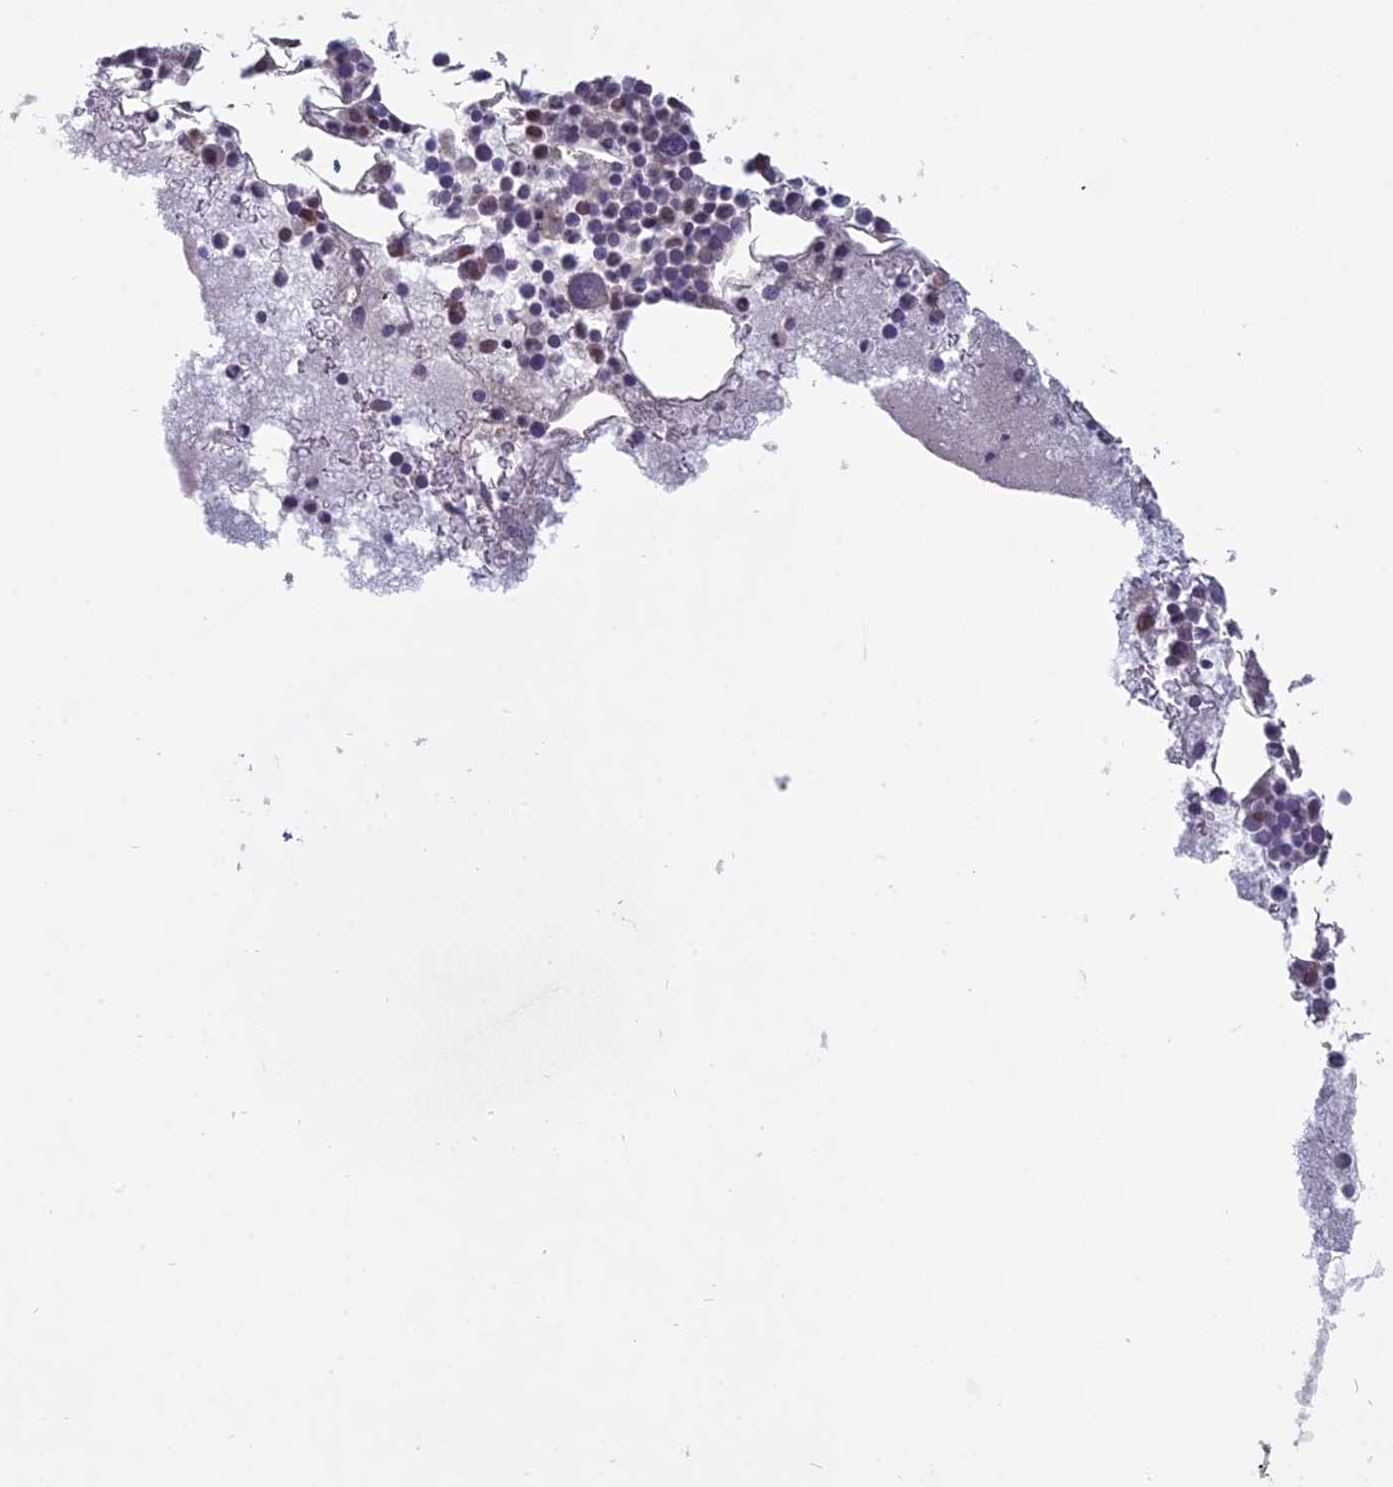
{"staining": {"intensity": "moderate", "quantity": "<25%", "location": "cytoplasmic/membranous"}, "tissue": "bone marrow", "cell_type": "Hematopoietic cells", "image_type": "normal", "snomed": [{"axis": "morphology", "description": "Normal tissue, NOS"}, {"axis": "topography", "description": "Bone marrow"}], "caption": "Moderate cytoplasmic/membranous protein staining is appreciated in about <25% of hematopoietic cells in bone marrow. Using DAB (brown) and hematoxylin (blue) stains, captured at high magnification using brightfield microscopy.", "gene": "TMEM208", "patient": {"sex": "female", "age": 76}}